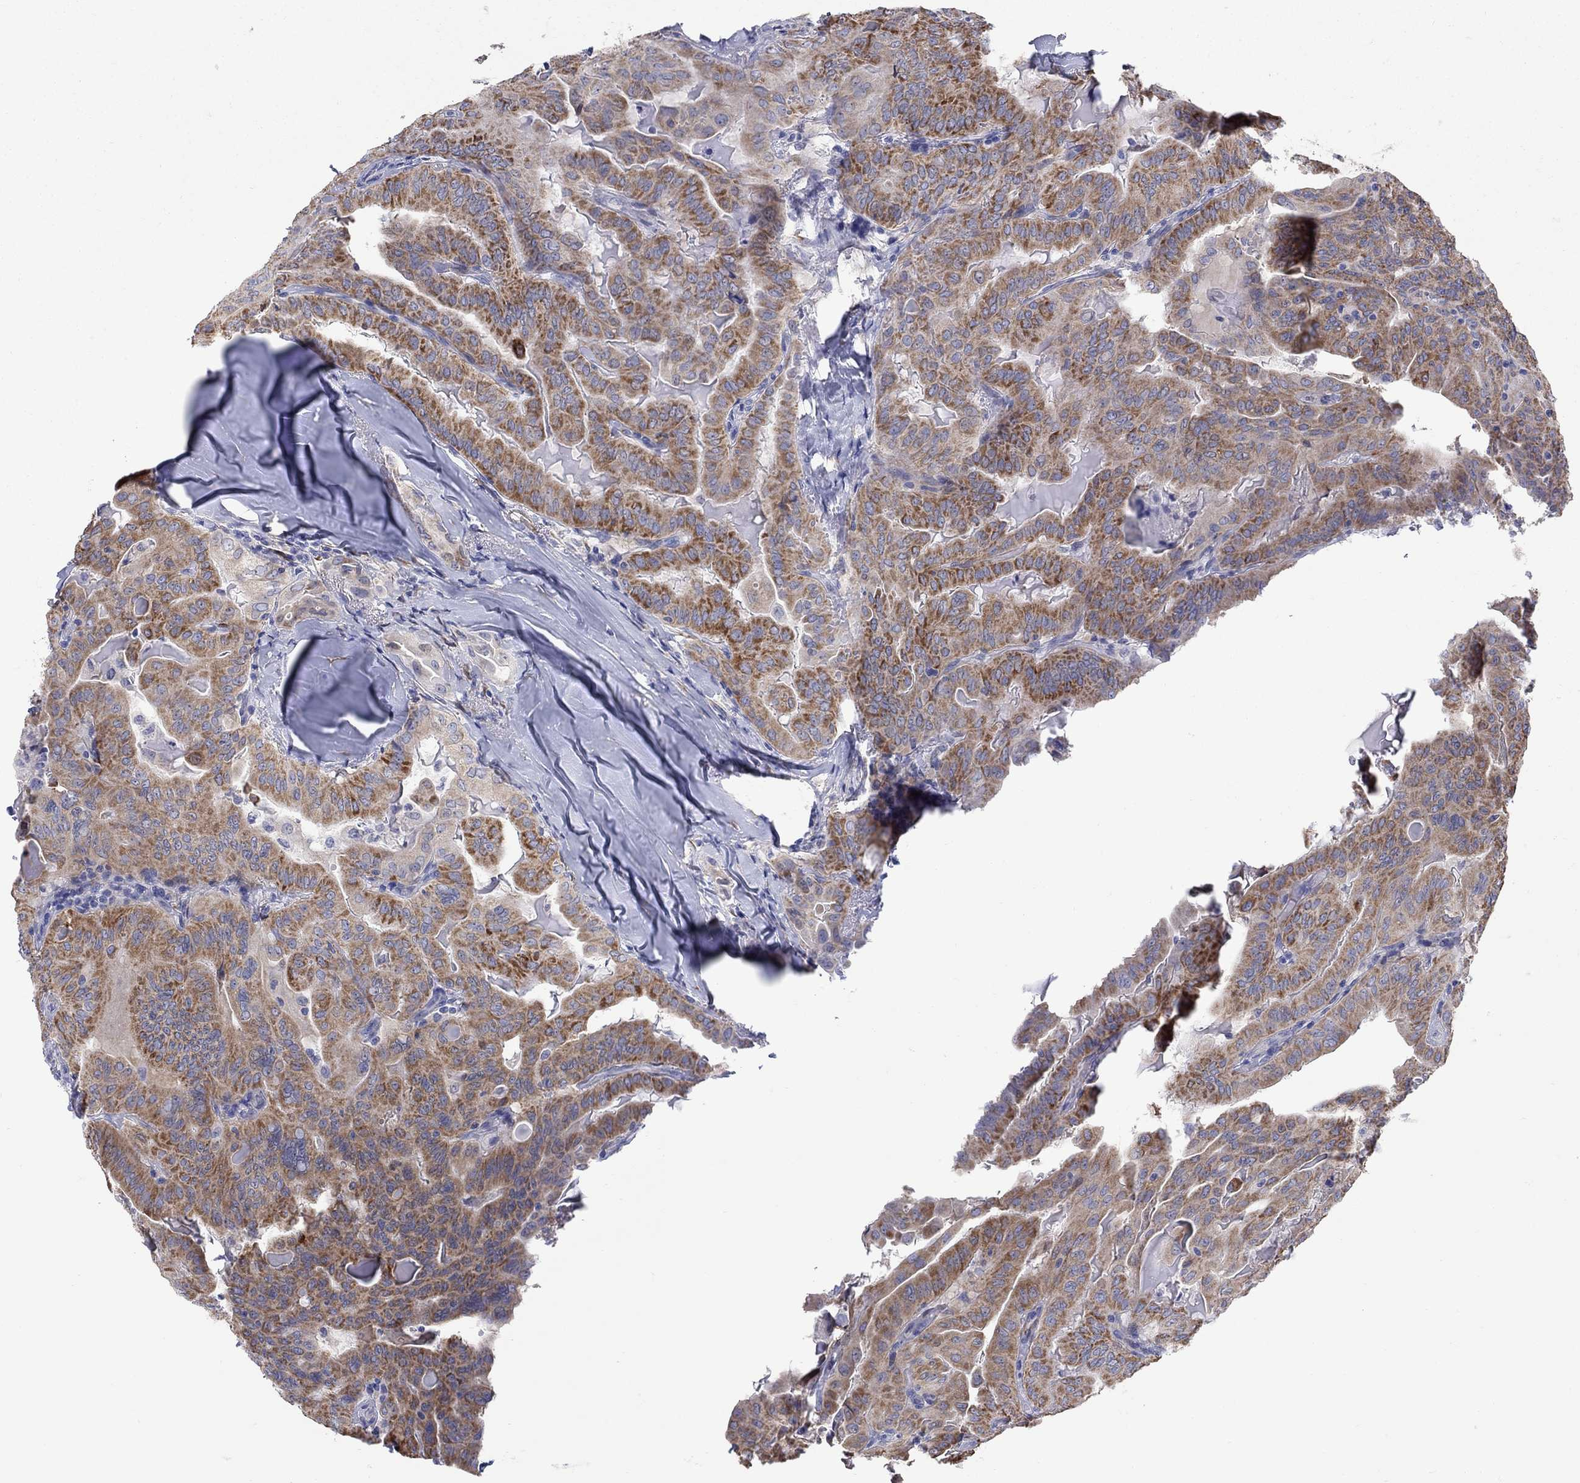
{"staining": {"intensity": "strong", "quantity": ">75%", "location": "cytoplasmic/membranous"}, "tissue": "thyroid cancer", "cell_type": "Tumor cells", "image_type": "cancer", "snomed": [{"axis": "morphology", "description": "Papillary adenocarcinoma, NOS"}, {"axis": "topography", "description": "Thyroid gland"}], "caption": "Immunohistochemistry (IHC) (DAB) staining of thyroid papillary adenocarcinoma exhibits strong cytoplasmic/membranous protein staining in about >75% of tumor cells. The protein is shown in brown color, while the nuclei are stained blue.", "gene": "REEP2", "patient": {"sex": "female", "age": 68}}